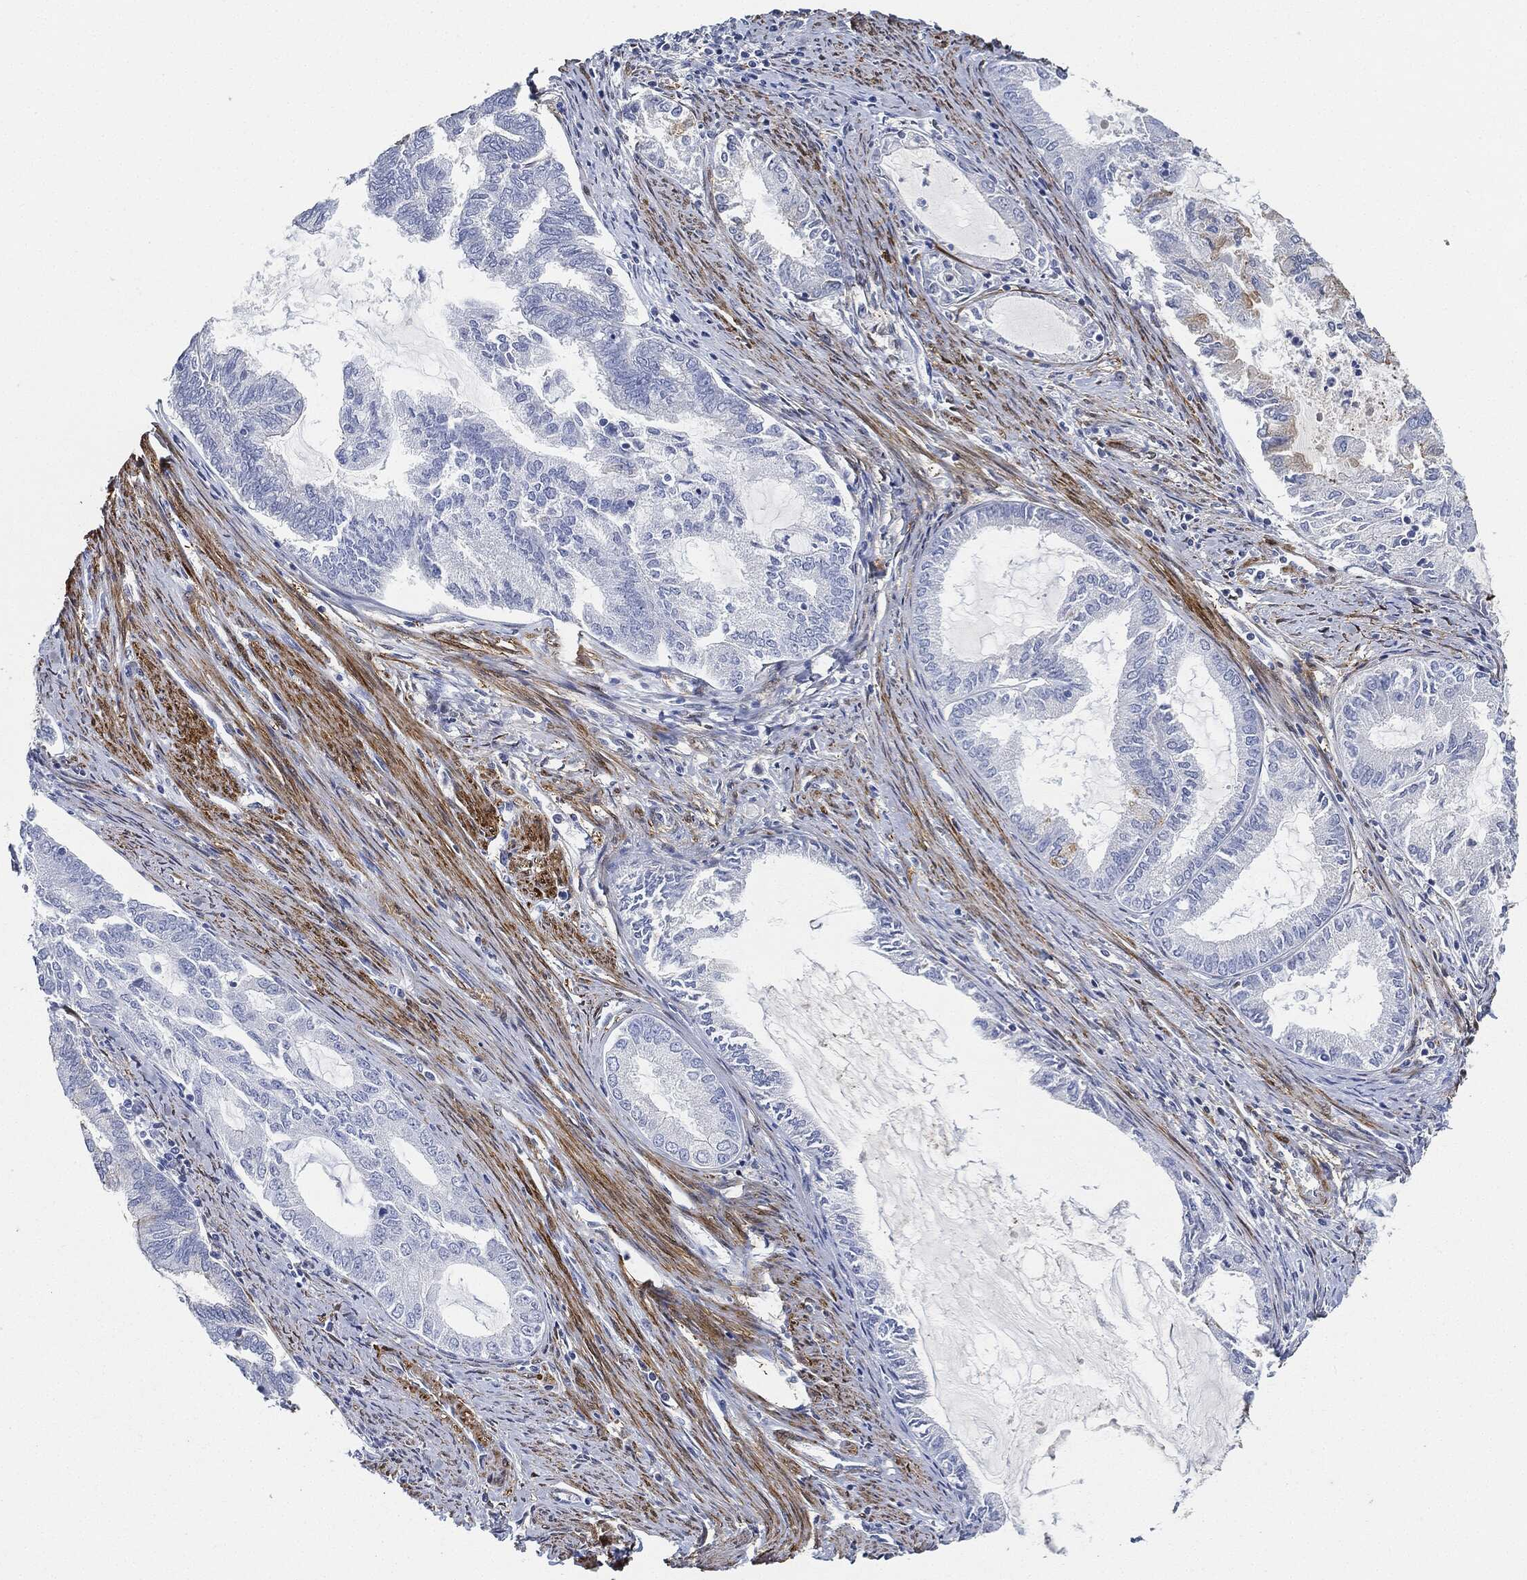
{"staining": {"intensity": "negative", "quantity": "none", "location": "none"}, "tissue": "endometrial cancer", "cell_type": "Tumor cells", "image_type": "cancer", "snomed": [{"axis": "morphology", "description": "Adenocarcinoma, NOS"}, {"axis": "topography", "description": "Endometrium"}], "caption": "There is no significant staining in tumor cells of adenocarcinoma (endometrial).", "gene": "TAGLN", "patient": {"sex": "female", "age": 86}}